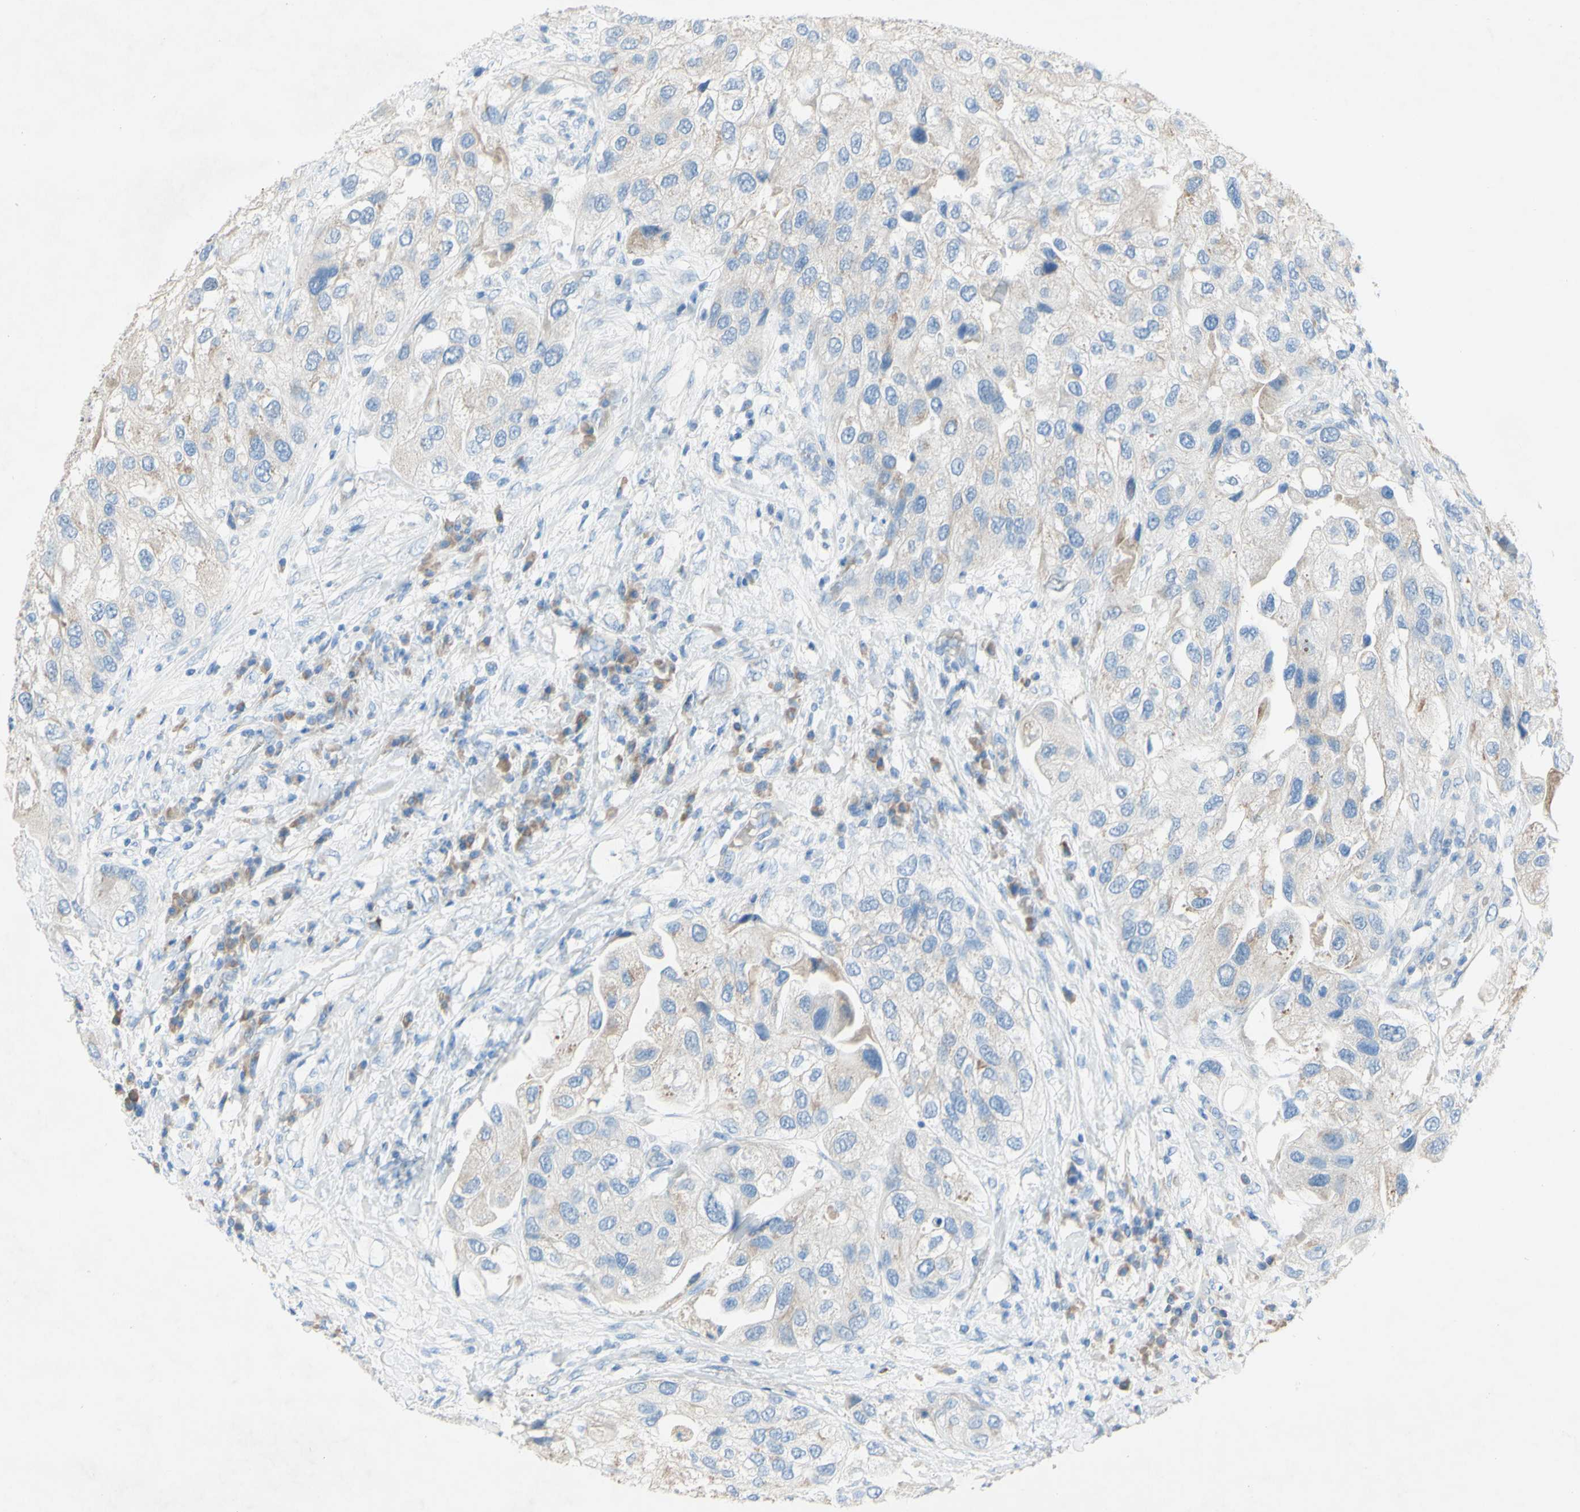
{"staining": {"intensity": "negative", "quantity": "none", "location": "none"}, "tissue": "urothelial cancer", "cell_type": "Tumor cells", "image_type": "cancer", "snomed": [{"axis": "morphology", "description": "Urothelial carcinoma, High grade"}, {"axis": "topography", "description": "Urinary bladder"}], "caption": "DAB (3,3'-diaminobenzidine) immunohistochemical staining of human urothelial carcinoma (high-grade) reveals no significant staining in tumor cells.", "gene": "ACADL", "patient": {"sex": "female", "age": 64}}